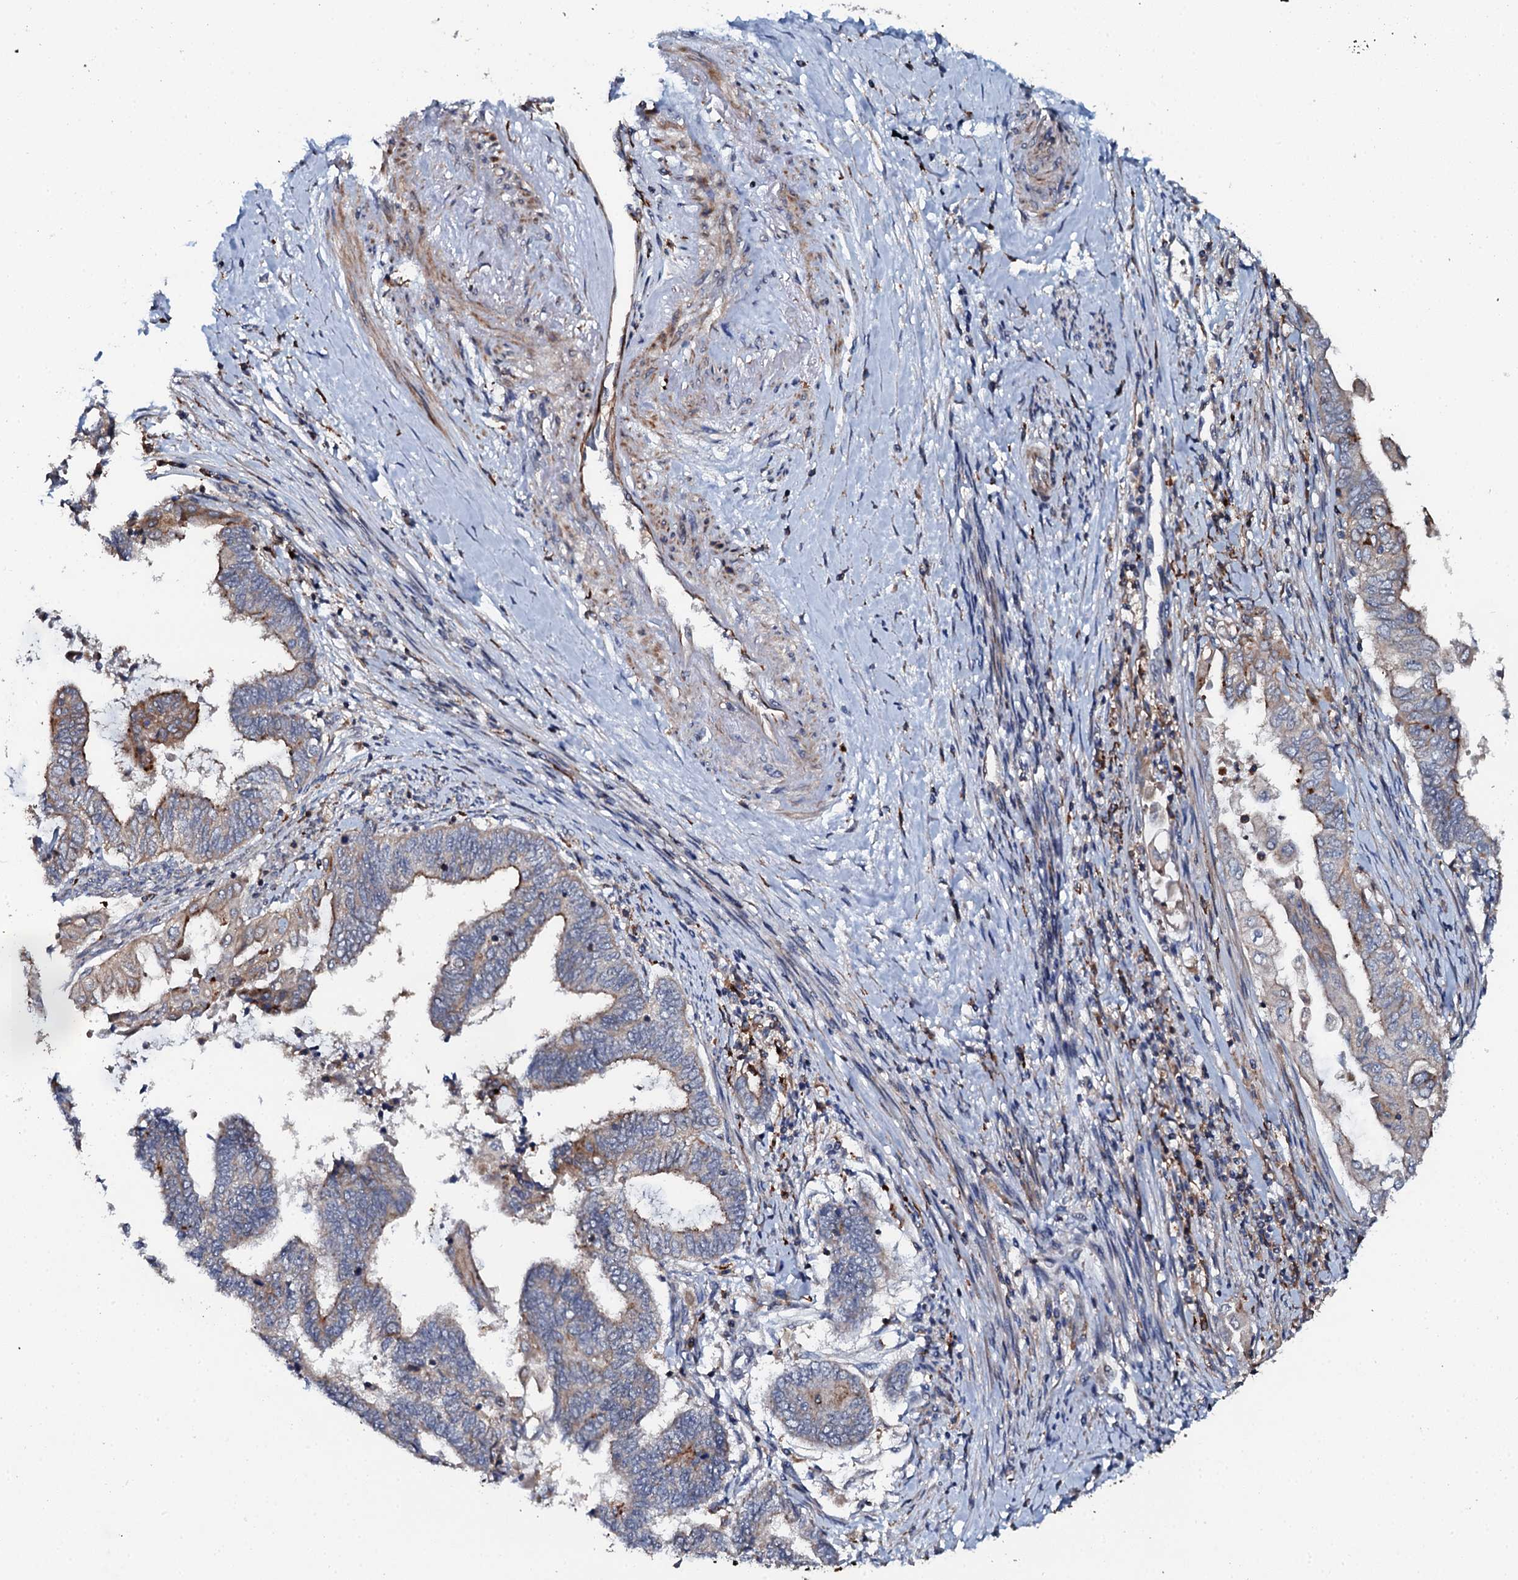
{"staining": {"intensity": "moderate", "quantity": "<25%", "location": "cytoplasmic/membranous"}, "tissue": "endometrial cancer", "cell_type": "Tumor cells", "image_type": "cancer", "snomed": [{"axis": "morphology", "description": "Adenocarcinoma, NOS"}, {"axis": "topography", "description": "Uterus"}, {"axis": "topography", "description": "Endometrium"}], "caption": "Immunohistochemical staining of human endometrial adenocarcinoma shows moderate cytoplasmic/membranous protein staining in about <25% of tumor cells. (Stains: DAB (3,3'-diaminobenzidine) in brown, nuclei in blue, Microscopy: brightfield microscopy at high magnification).", "gene": "VAMP8", "patient": {"sex": "female", "age": 70}}